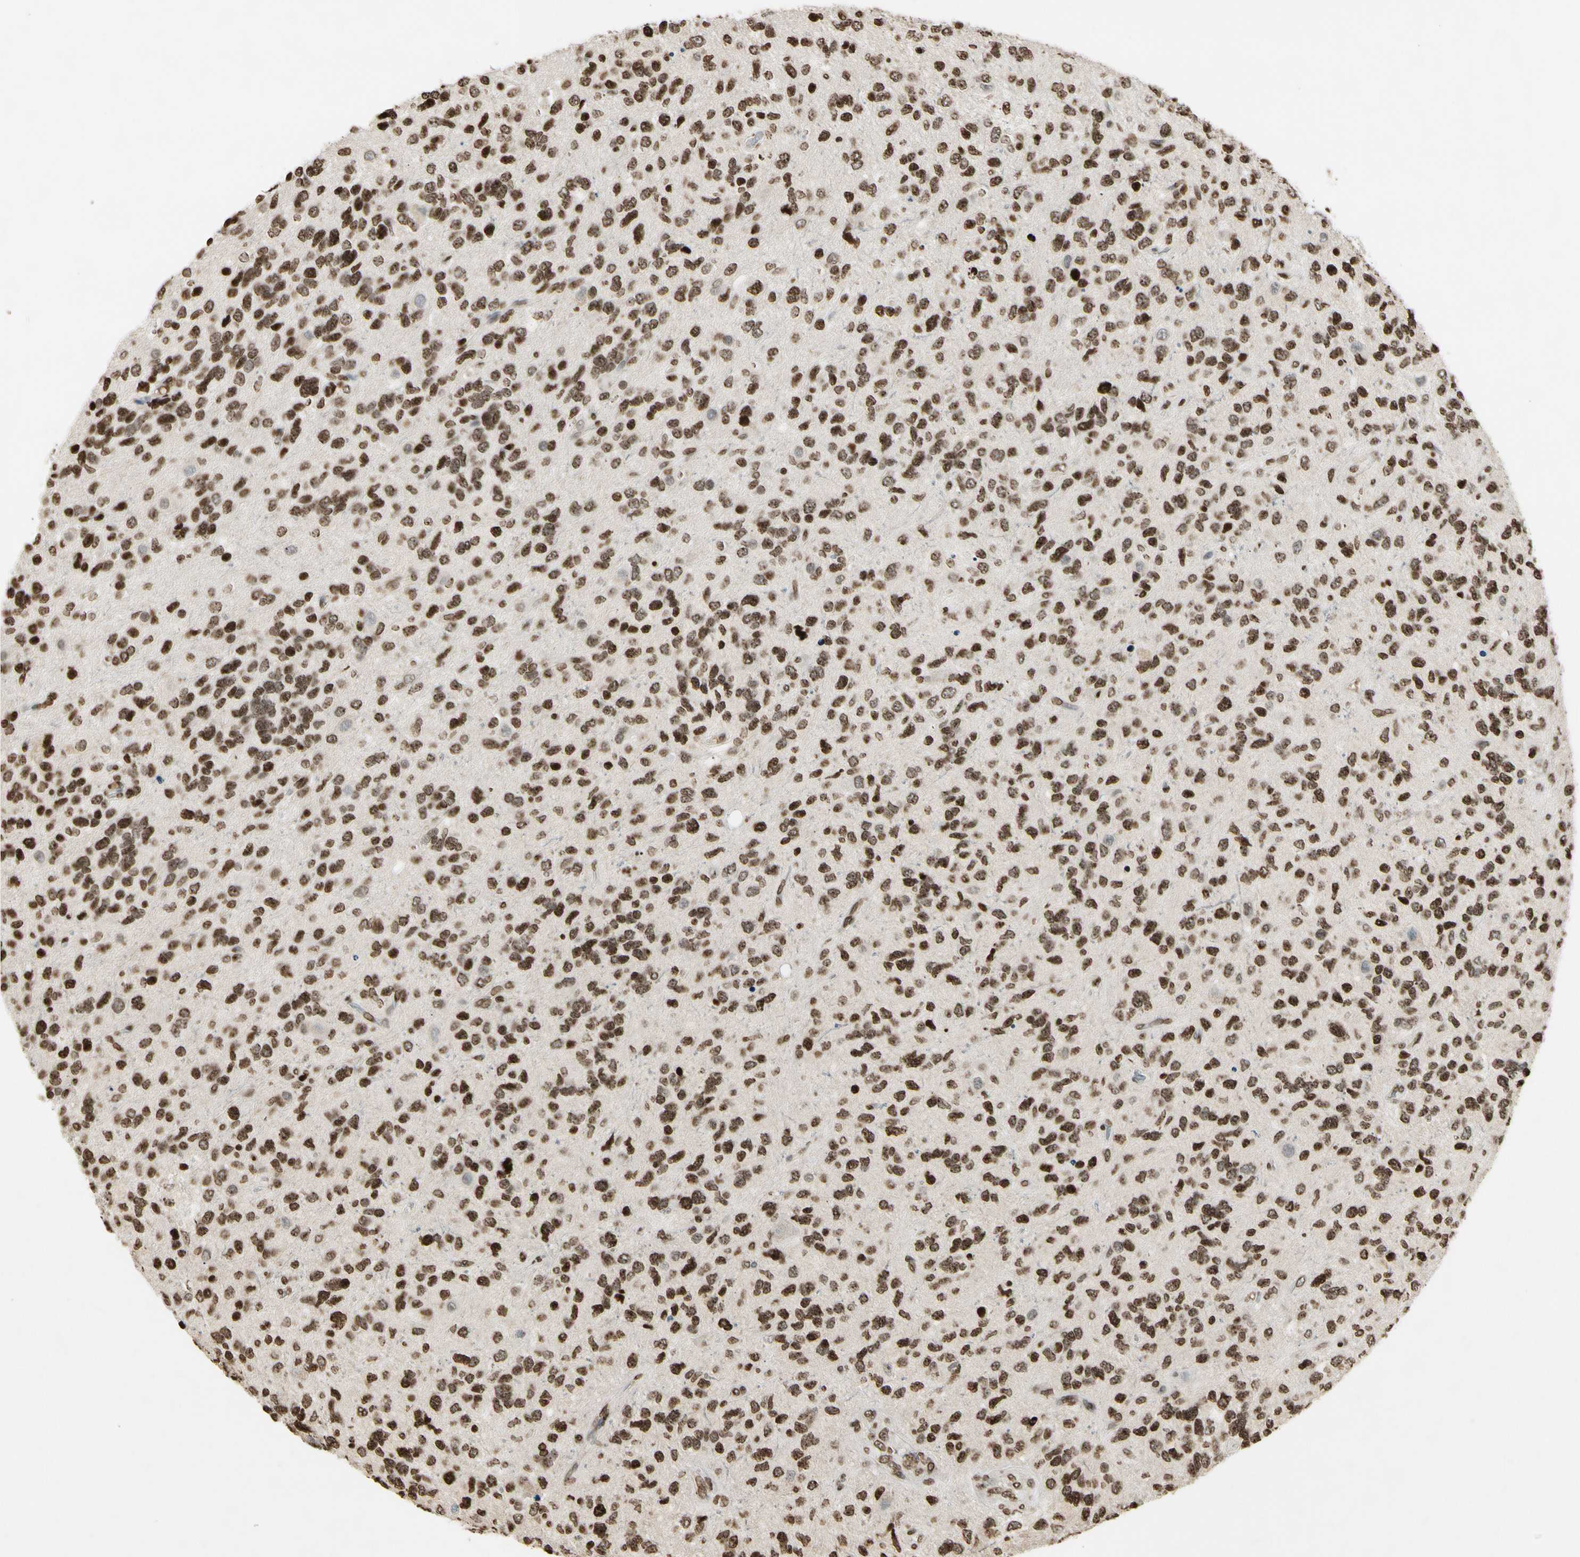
{"staining": {"intensity": "strong", "quantity": ">75%", "location": "nuclear"}, "tissue": "glioma", "cell_type": "Tumor cells", "image_type": "cancer", "snomed": [{"axis": "morphology", "description": "Glioma, malignant, High grade"}, {"axis": "topography", "description": "Brain"}], "caption": "A brown stain shows strong nuclear positivity of a protein in human malignant glioma (high-grade) tumor cells. The protein is shown in brown color, while the nuclei are stained blue.", "gene": "RORA", "patient": {"sex": "female", "age": 58}}